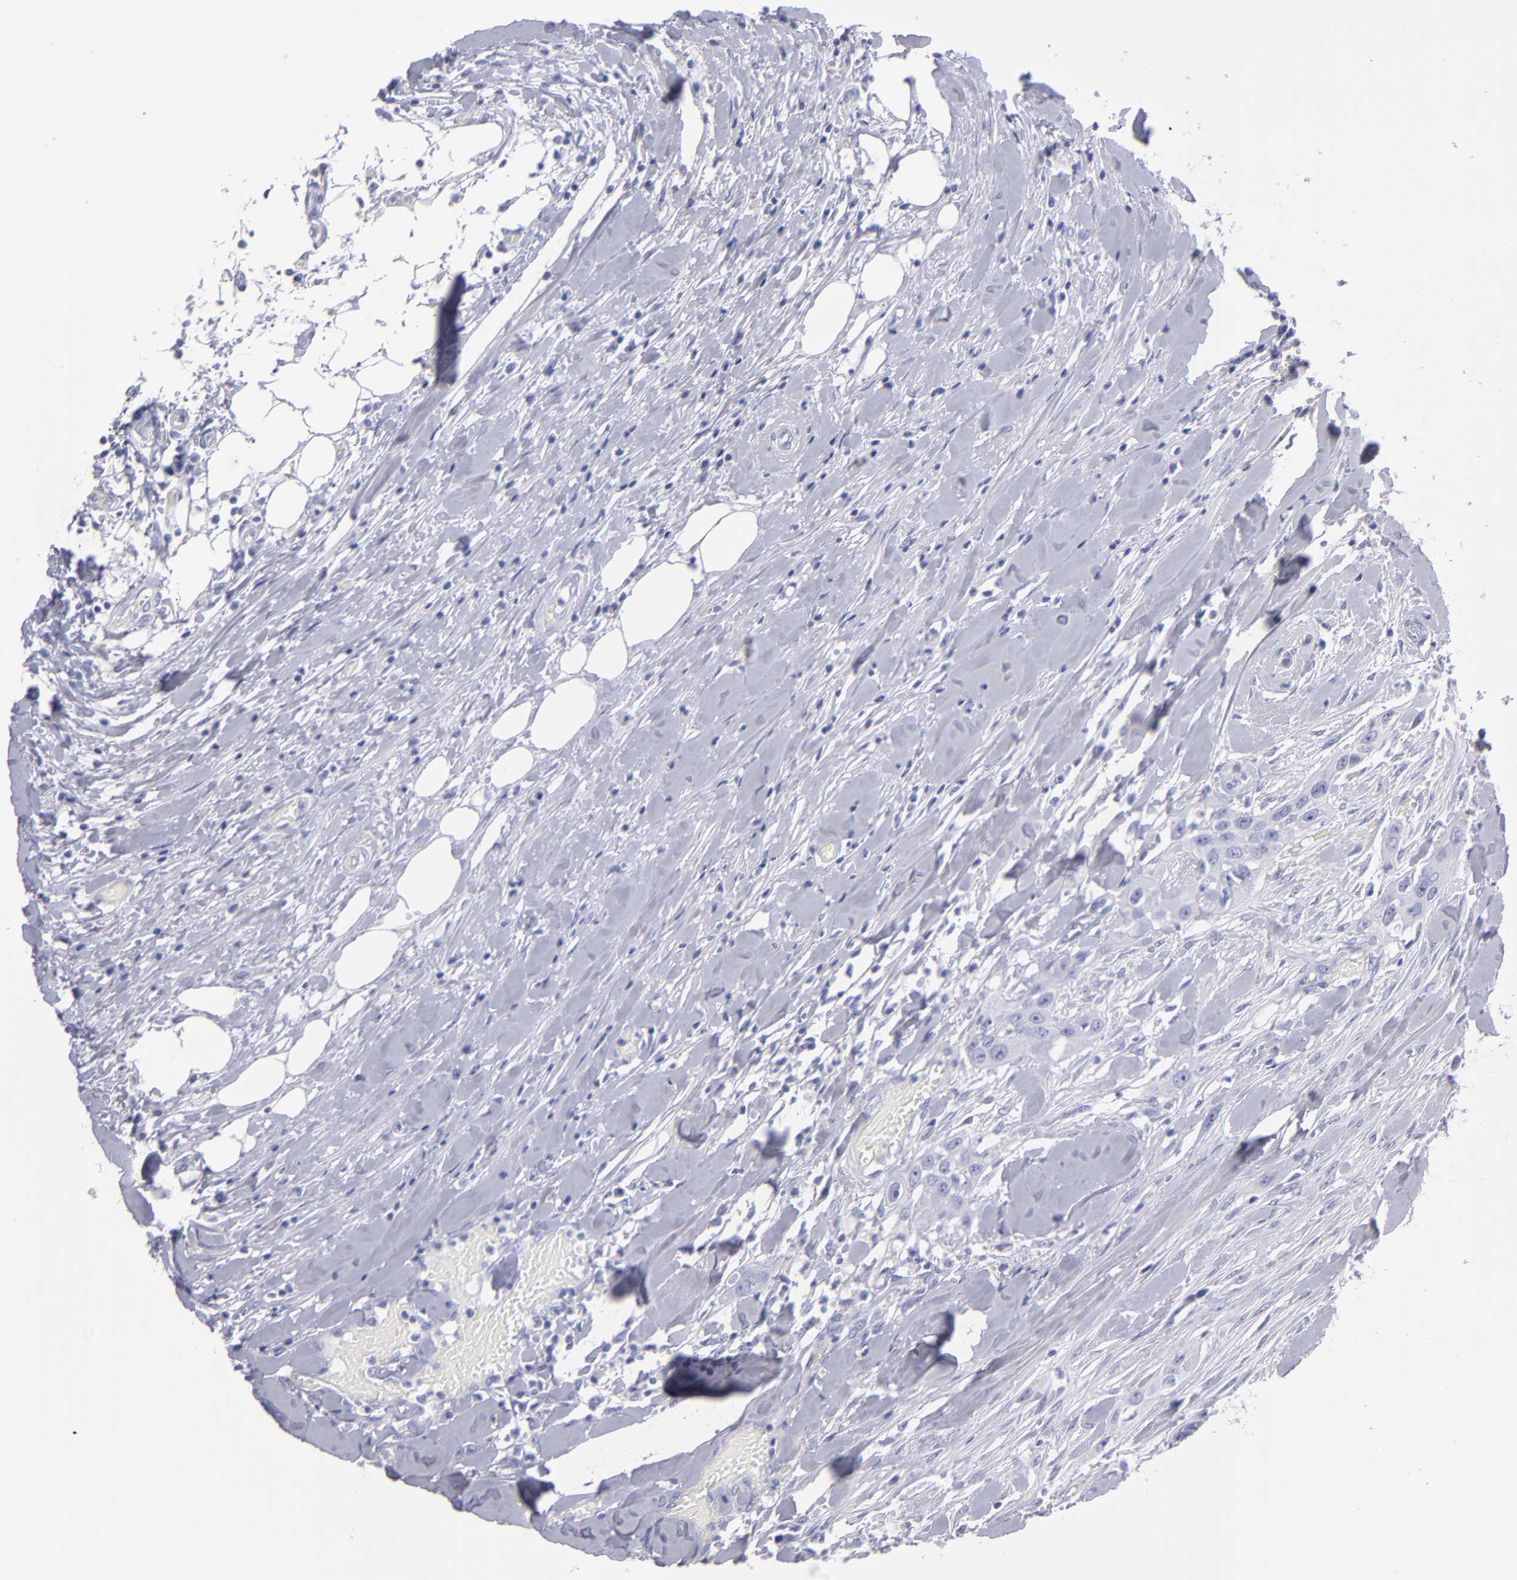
{"staining": {"intensity": "negative", "quantity": "none", "location": "none"}, "tissue": "head and neck cancer", "cell_type": "Tumor cells", "image_type": "cancer", "snomed": [{"axis": "morphology", "description": "Neoplasm, malignant, NOS"}, {"axis": "topography", "description": "Salivary gland"}, {"axis": "topography", "description": "Head-Neck"}], "caption": "Immunohistochemical staining of head and neck cancer reveals no significant expression in tumor cells.", "gene": "MB", "patient": {"sex": "male", "age": 43}}